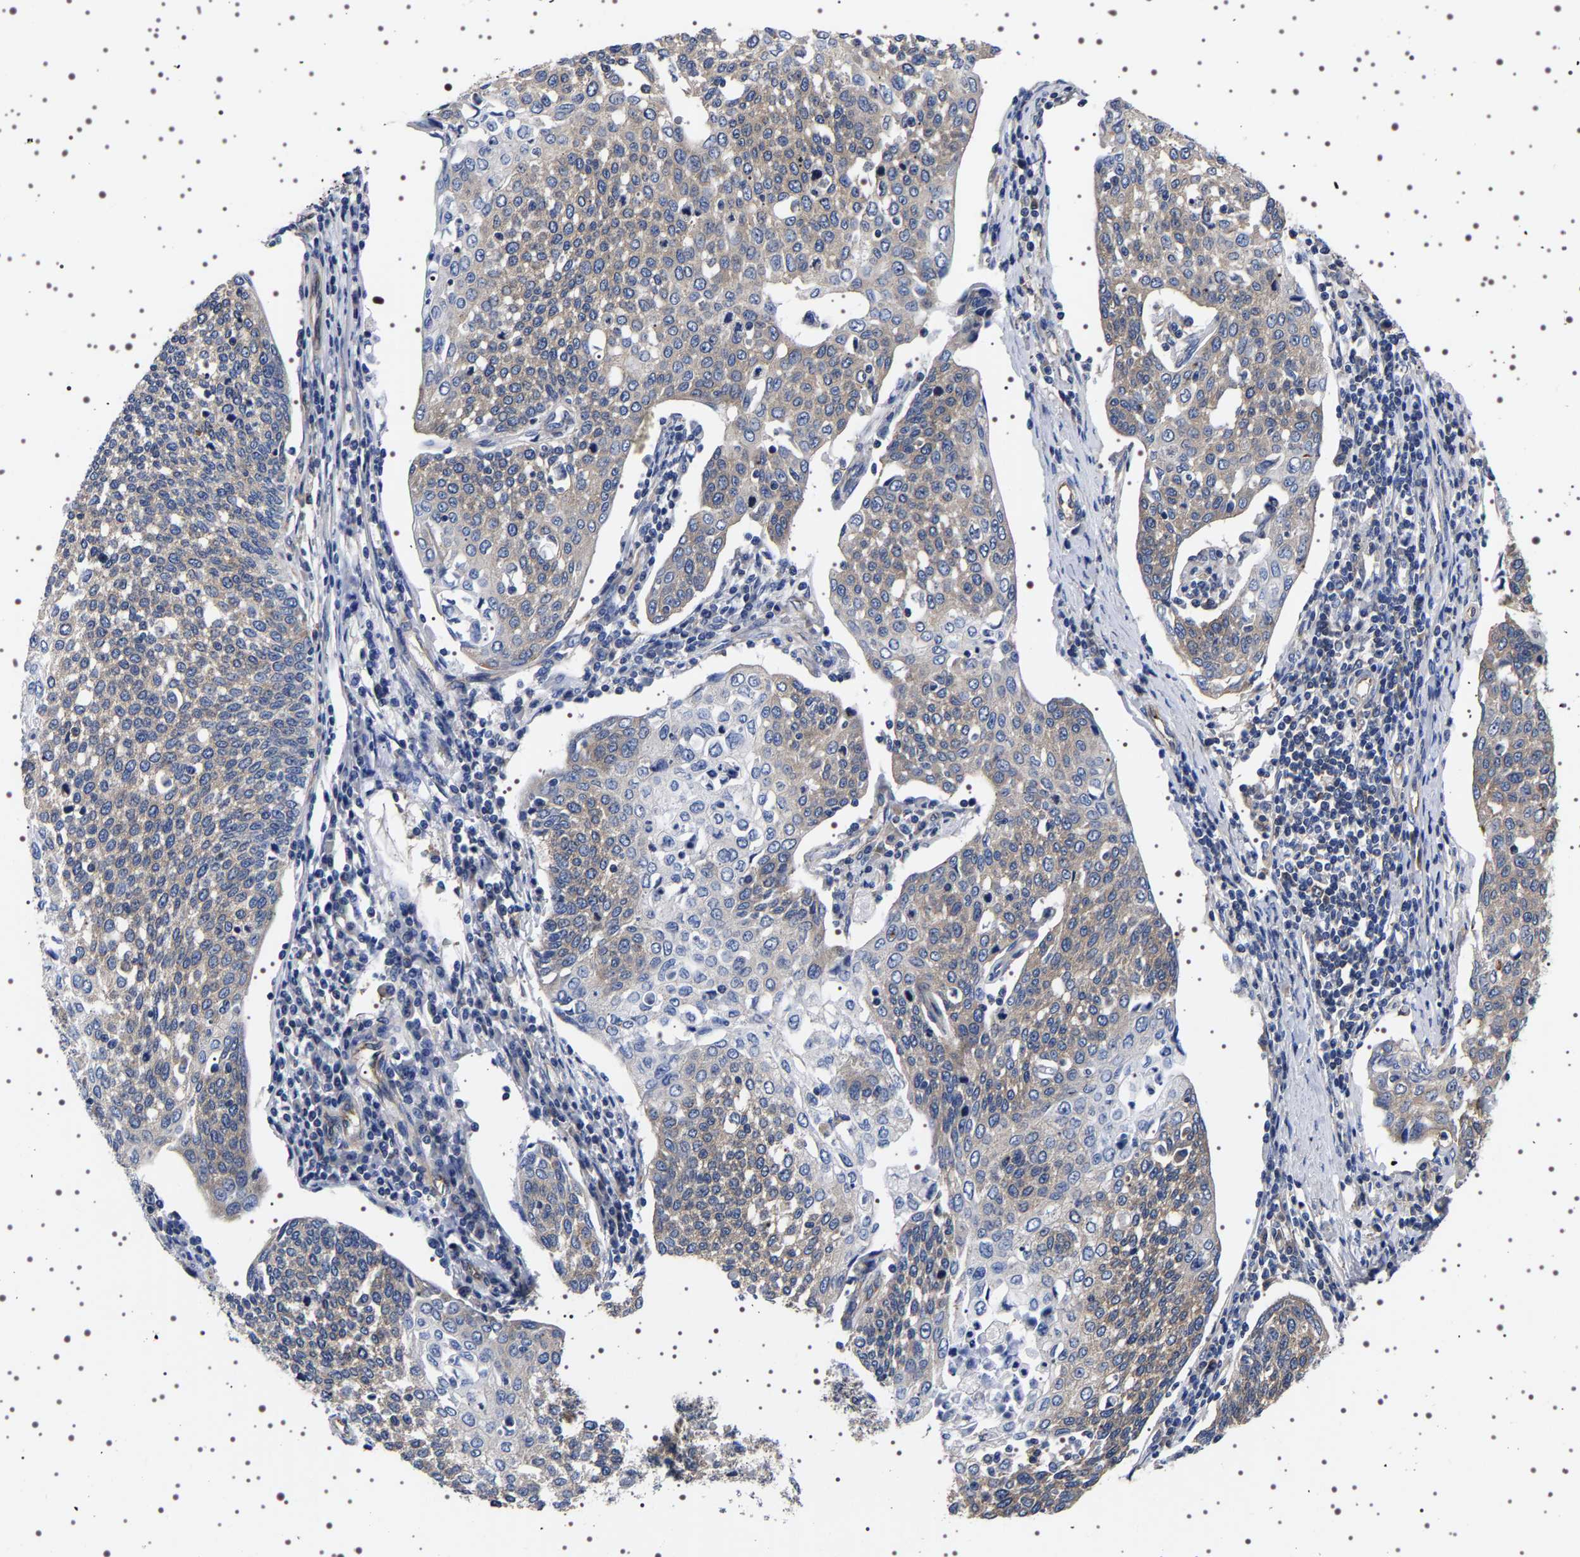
{"staining": {"intensity": "weak", "quantity": "25%-75%", "location": "cytoplasmic/membranous"}, "tissue": "cervical cancer", "cell_type": "Tumor cells", "image_type": "cancer", "snomed": [{"axis": "morphology", "description": "Squamous cell carcinoma, NOS"}, {"axis": "topography", "description": "Cervix"}], "caption": "Cervical cancer (squamous cell carcinoma) tissue shows weak cytoplasmic/membranous staining in approximately 25%-75% of tumor cells", "gene": "DARS1", "patient": {"sex": "female", "age": 34}}